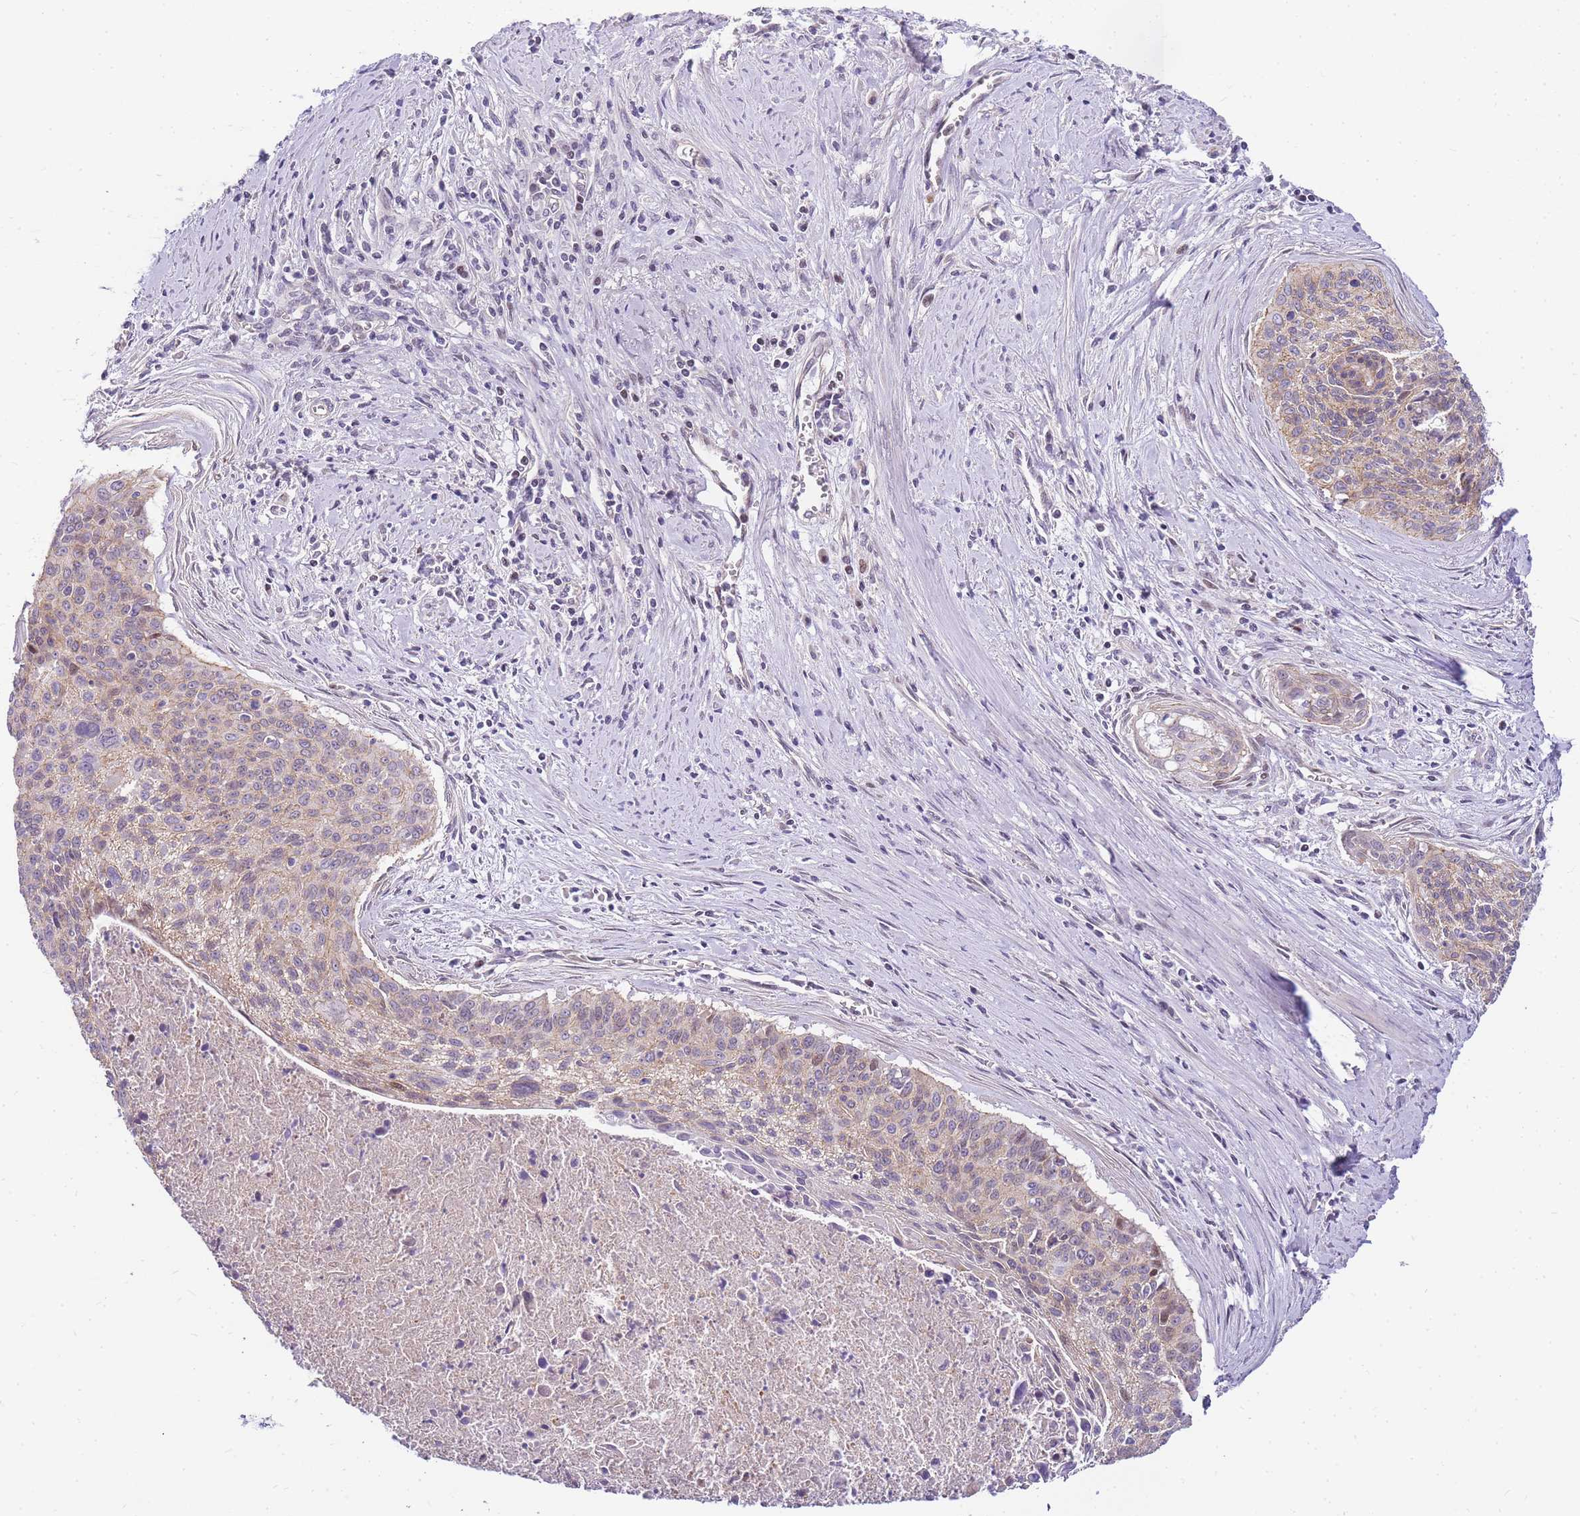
{"staining": {"intensity": "weak", "quantity": "25%-75%", "location": "cytoplasmic/membranous"}, "tissue": "cervical cancer", "cell_type": "Tumor cells", "image_type": "cancer", "snomed": [{"axis": "morphology", "description": "Squamous cell carcinoma, NOS"}, {"axis": "topography", "description": "Cervix"}], "caption": "Weak cytoplasmic/membranous protein staining is appreciated in about 25%-75% of tumor cells in squamous cell carcinoma (cervical).", "gene": "CLBA1", "patient": {"sex": "female", "age": 55}}